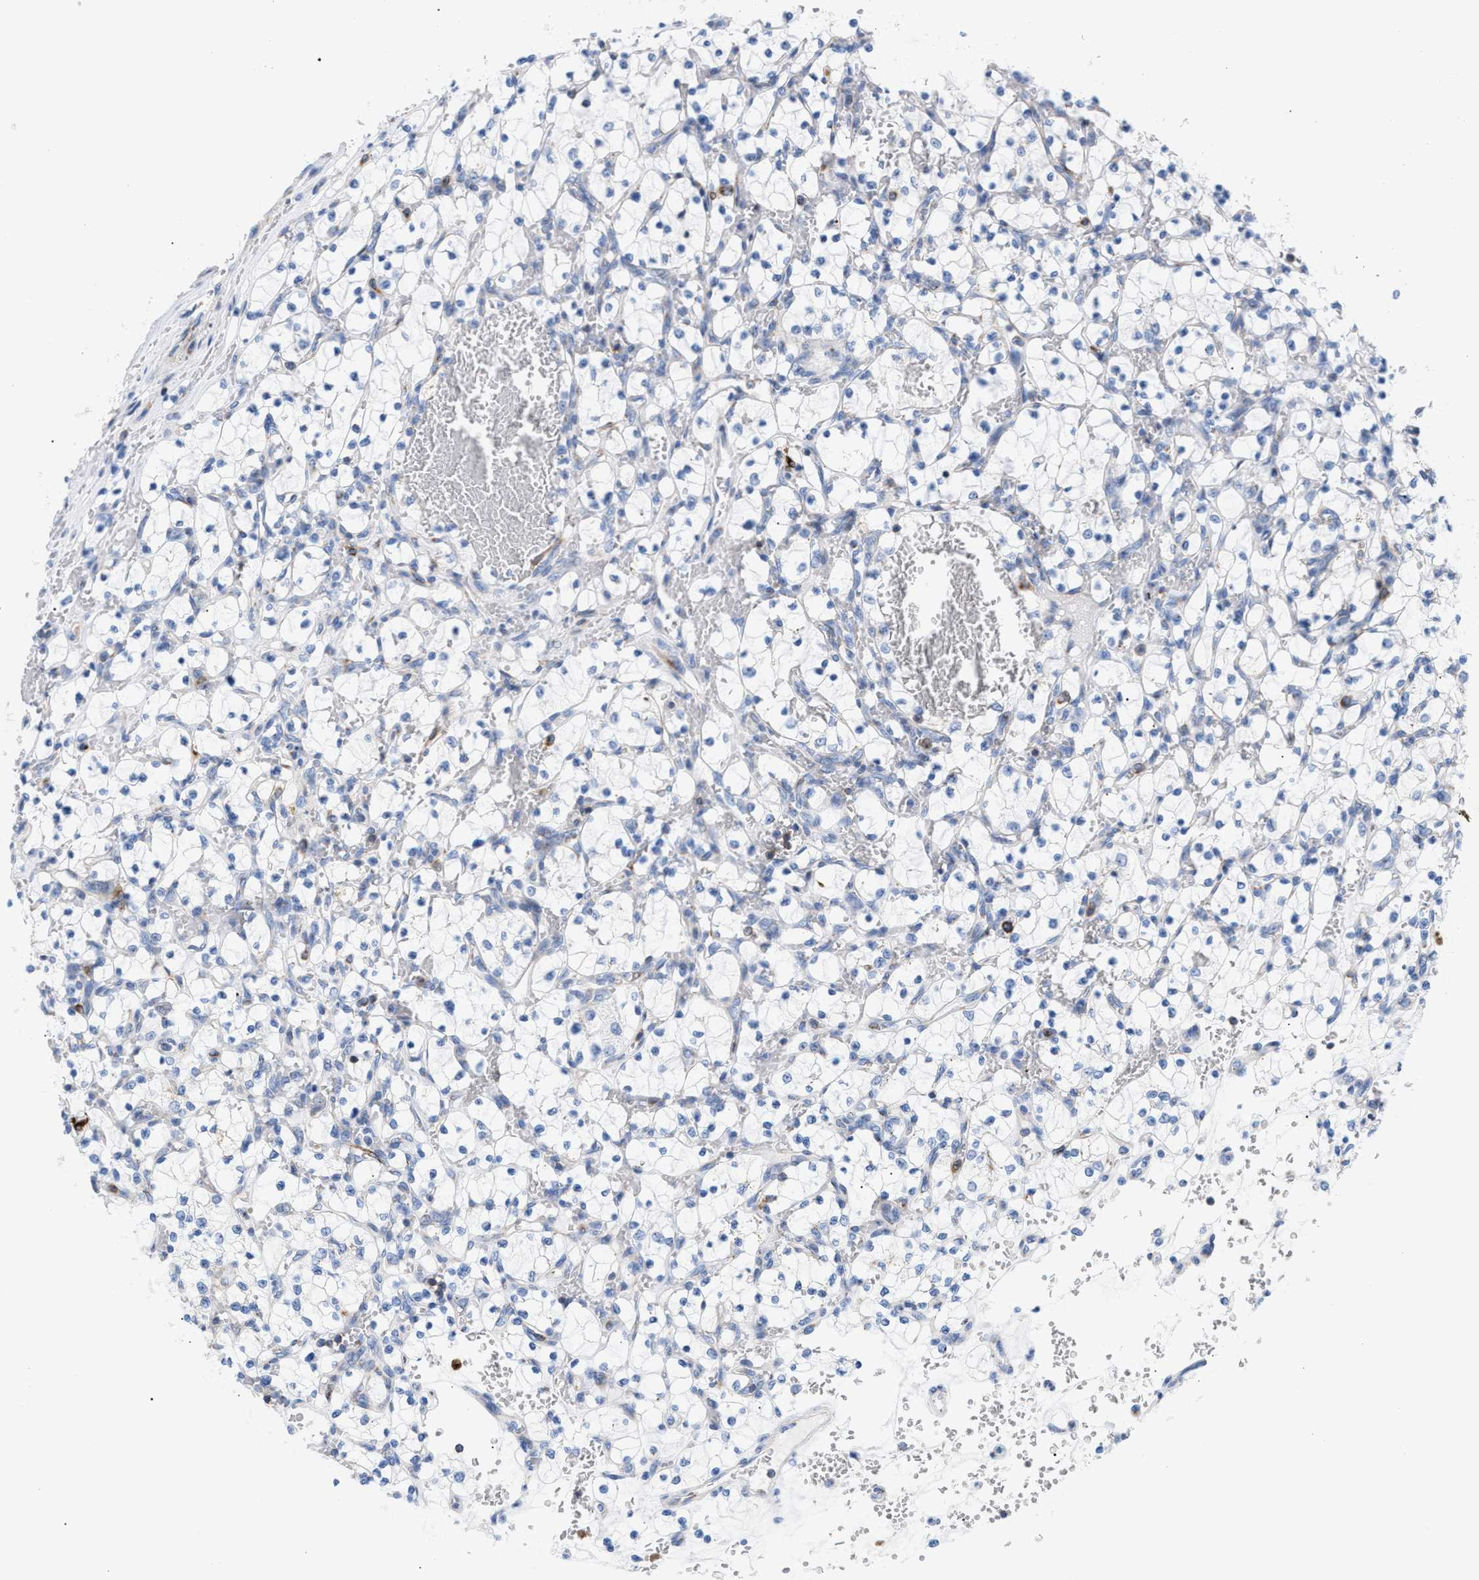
{"staining": {"intensity": "negative", "quantity": "none", "location": "none"}, "tissue": "renal cancer", "cell_type": "Tumor cells", "image_type": "cancer", "snomed": [{"axis": "morphology", "description": "Adenocarcinoma, NOS"}, {"axis": "topography", "description": "Kidney"}], "caption": "Immunohistochemical staining of renal adenocarcinoma demonstrates no significant staining in tumor cells.", "gene": "TACC3", "patient": {"sex": "female", "age": 69}}